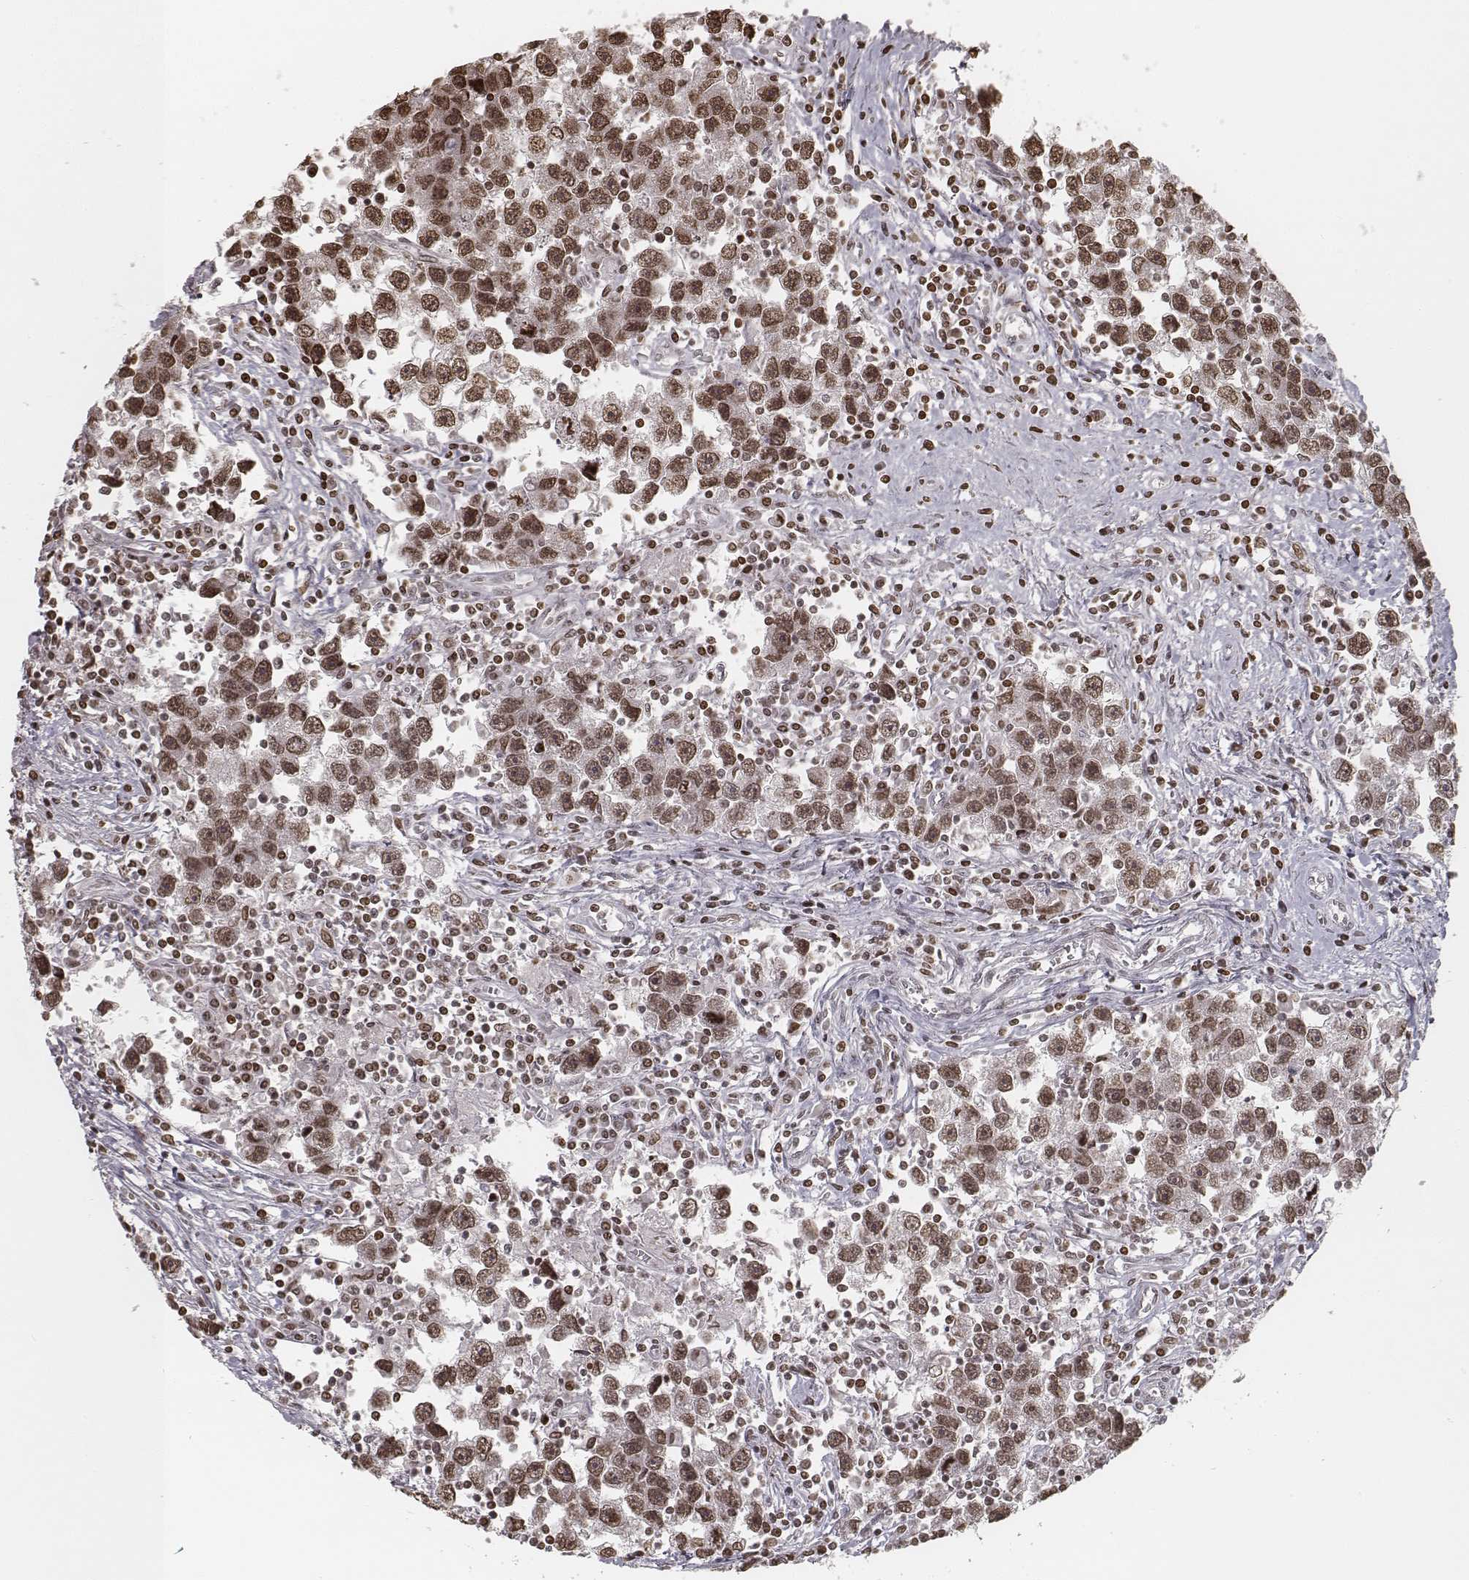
{"staining": {"intensity": "moderate", "quantity": ">75%", "location": "nuclear"}, "tissue": "testis cancer", "cell_type": "Tumor cells", "image_type": "cancer", "snomed": [{"axis": "morphology", "description": "Seminoma, NOS"}, {"axis": "topography", "description": "Testis"}], "caption": "DAB immunohistochemical staining of testis cancer (seminoma) reveals moderate nuclear protein staining in about >75% of tumor cells.", "gene": "HMGA2", "patient": {"sex": "male", "age": 30}}